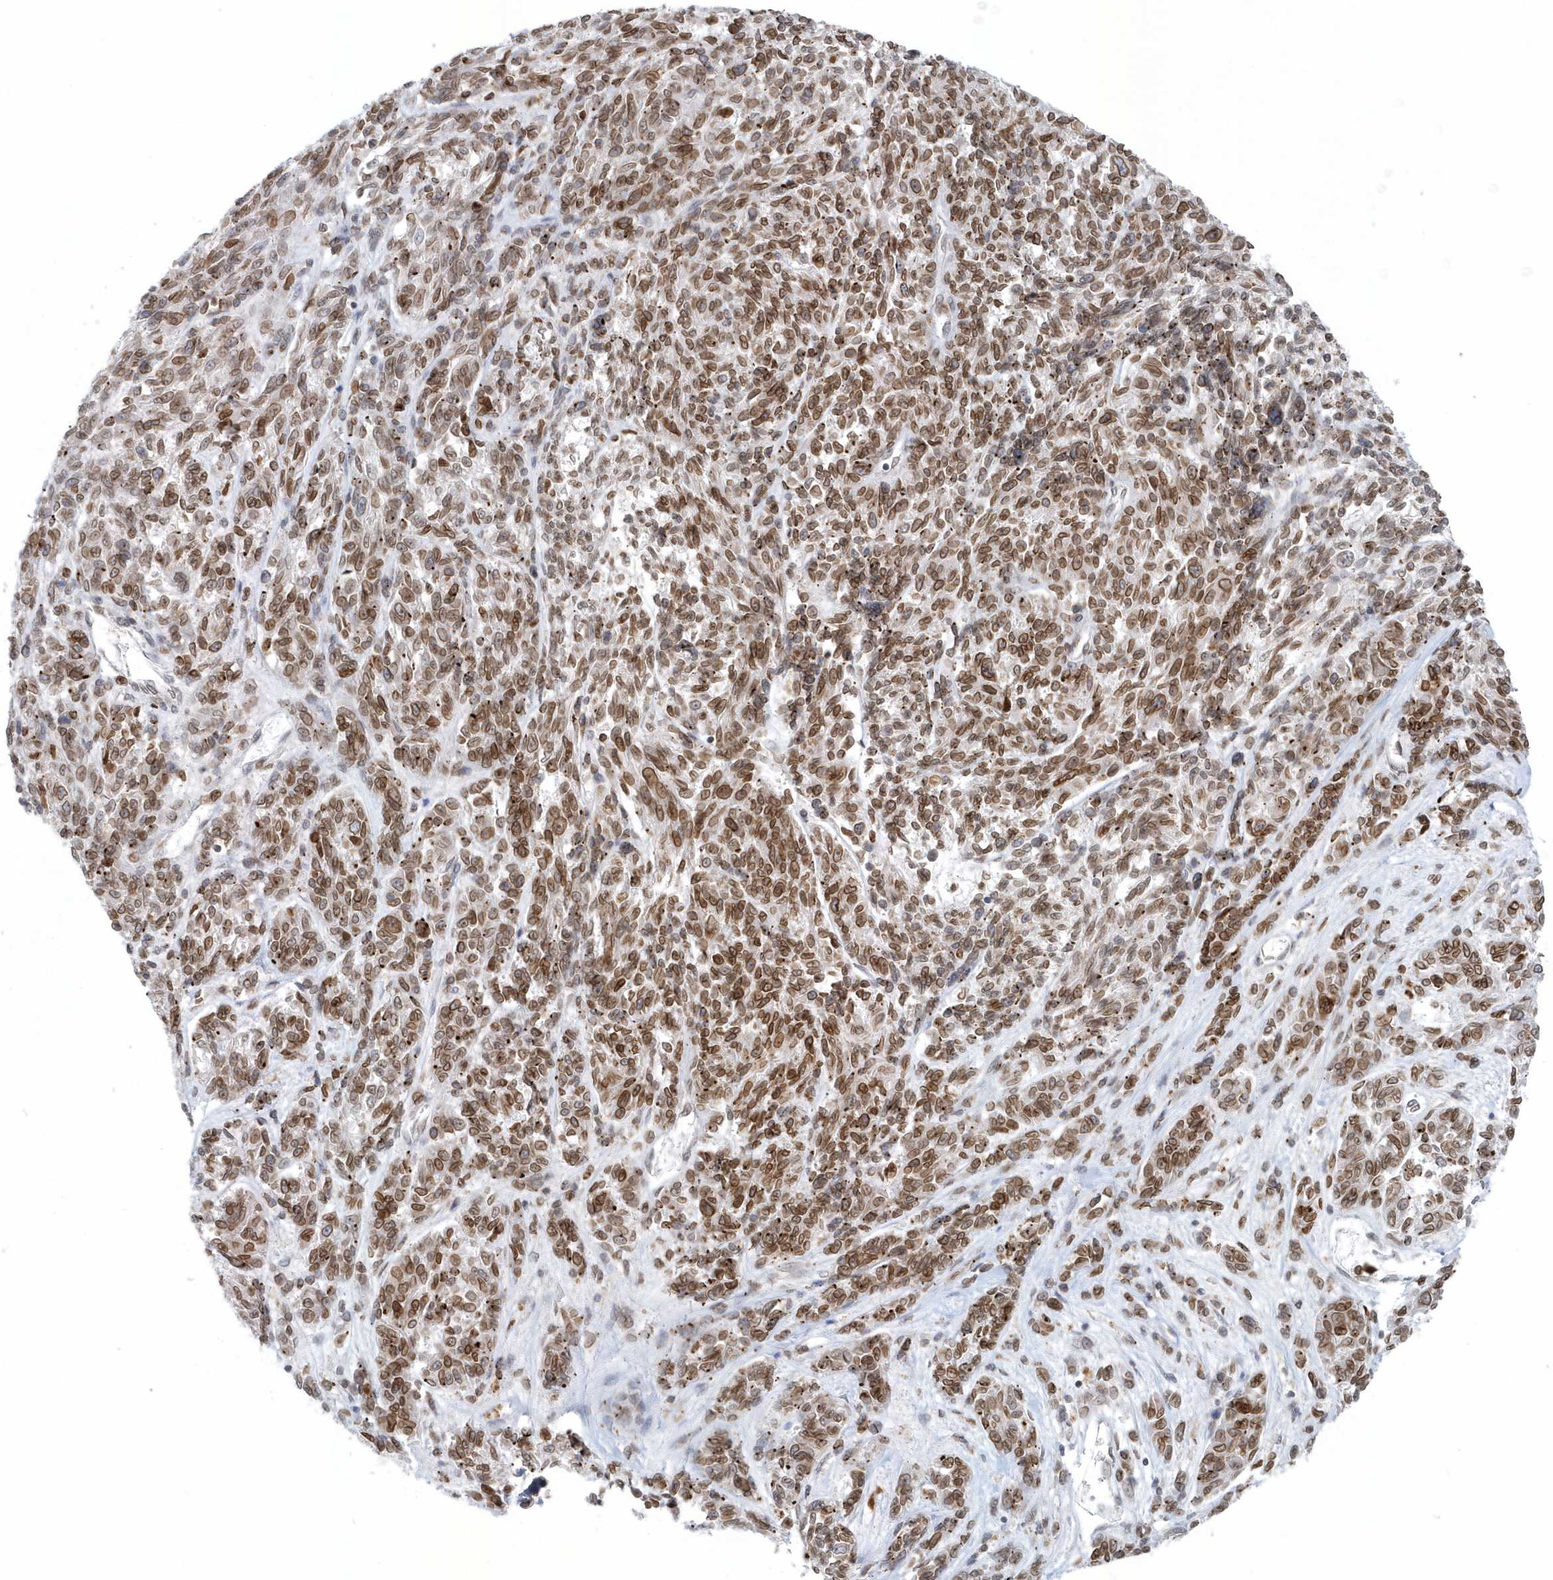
{"staining": {"intensity": "moderate", "quantity": ">75%", "location": "cytoplasmic/membranous,nuclear"}, "tissue": "melanoma", "cell_type": "Tumor cells", "image_type": "cancer", "snomed": [{"axis": "morphology", "description": "Malignant melanoma, NOS"}, {"axis": "topography", "description": "Skin"}], "caption": "Immunohistochemical staining of malignant melanoma demonstrates medium levels of moderate cytoplasmic/membranous and nuclear expression in about >75% of tumor cells.", "gene": "NUP54", "patient": {"sex": "male", "age": 53}}